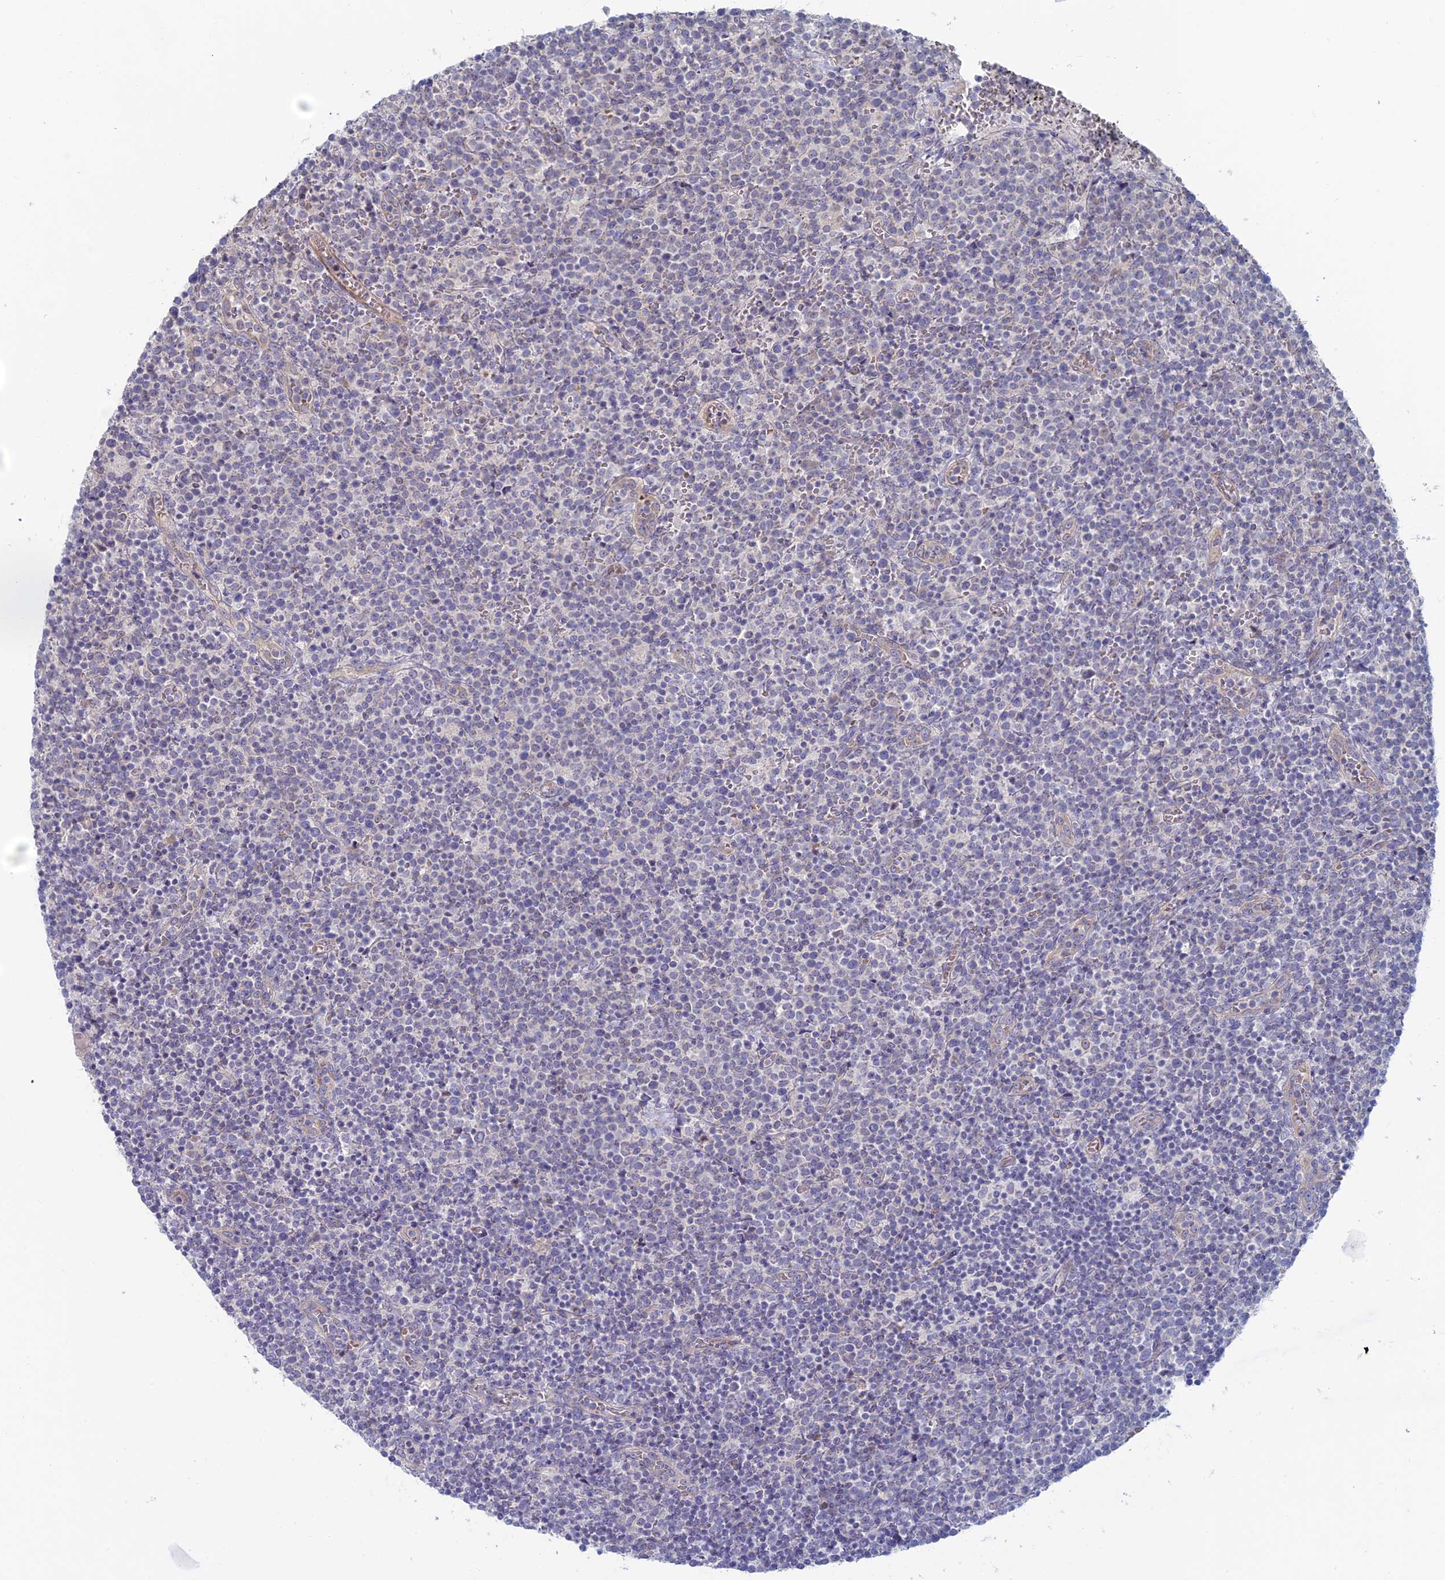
{"staining": {"intensity": "negative", "quantity": "none", "location": "none"}, "tissue": "lymphoma", "cell_type": "Tumor cells", "image_type": "cancer", "snomed": [{"axis": "morphology", "description": "Malignant lymphoma, non-Hodgkin's type, High grade"}, {"axis": "topography", "description": "Lymph node"}], "caption": "Tumor cells show no significant expression in lymphoma. Nuclei are stained in blue.", "gene": "TBC1D30", "patient": {"sex": "male", "age": 61}}